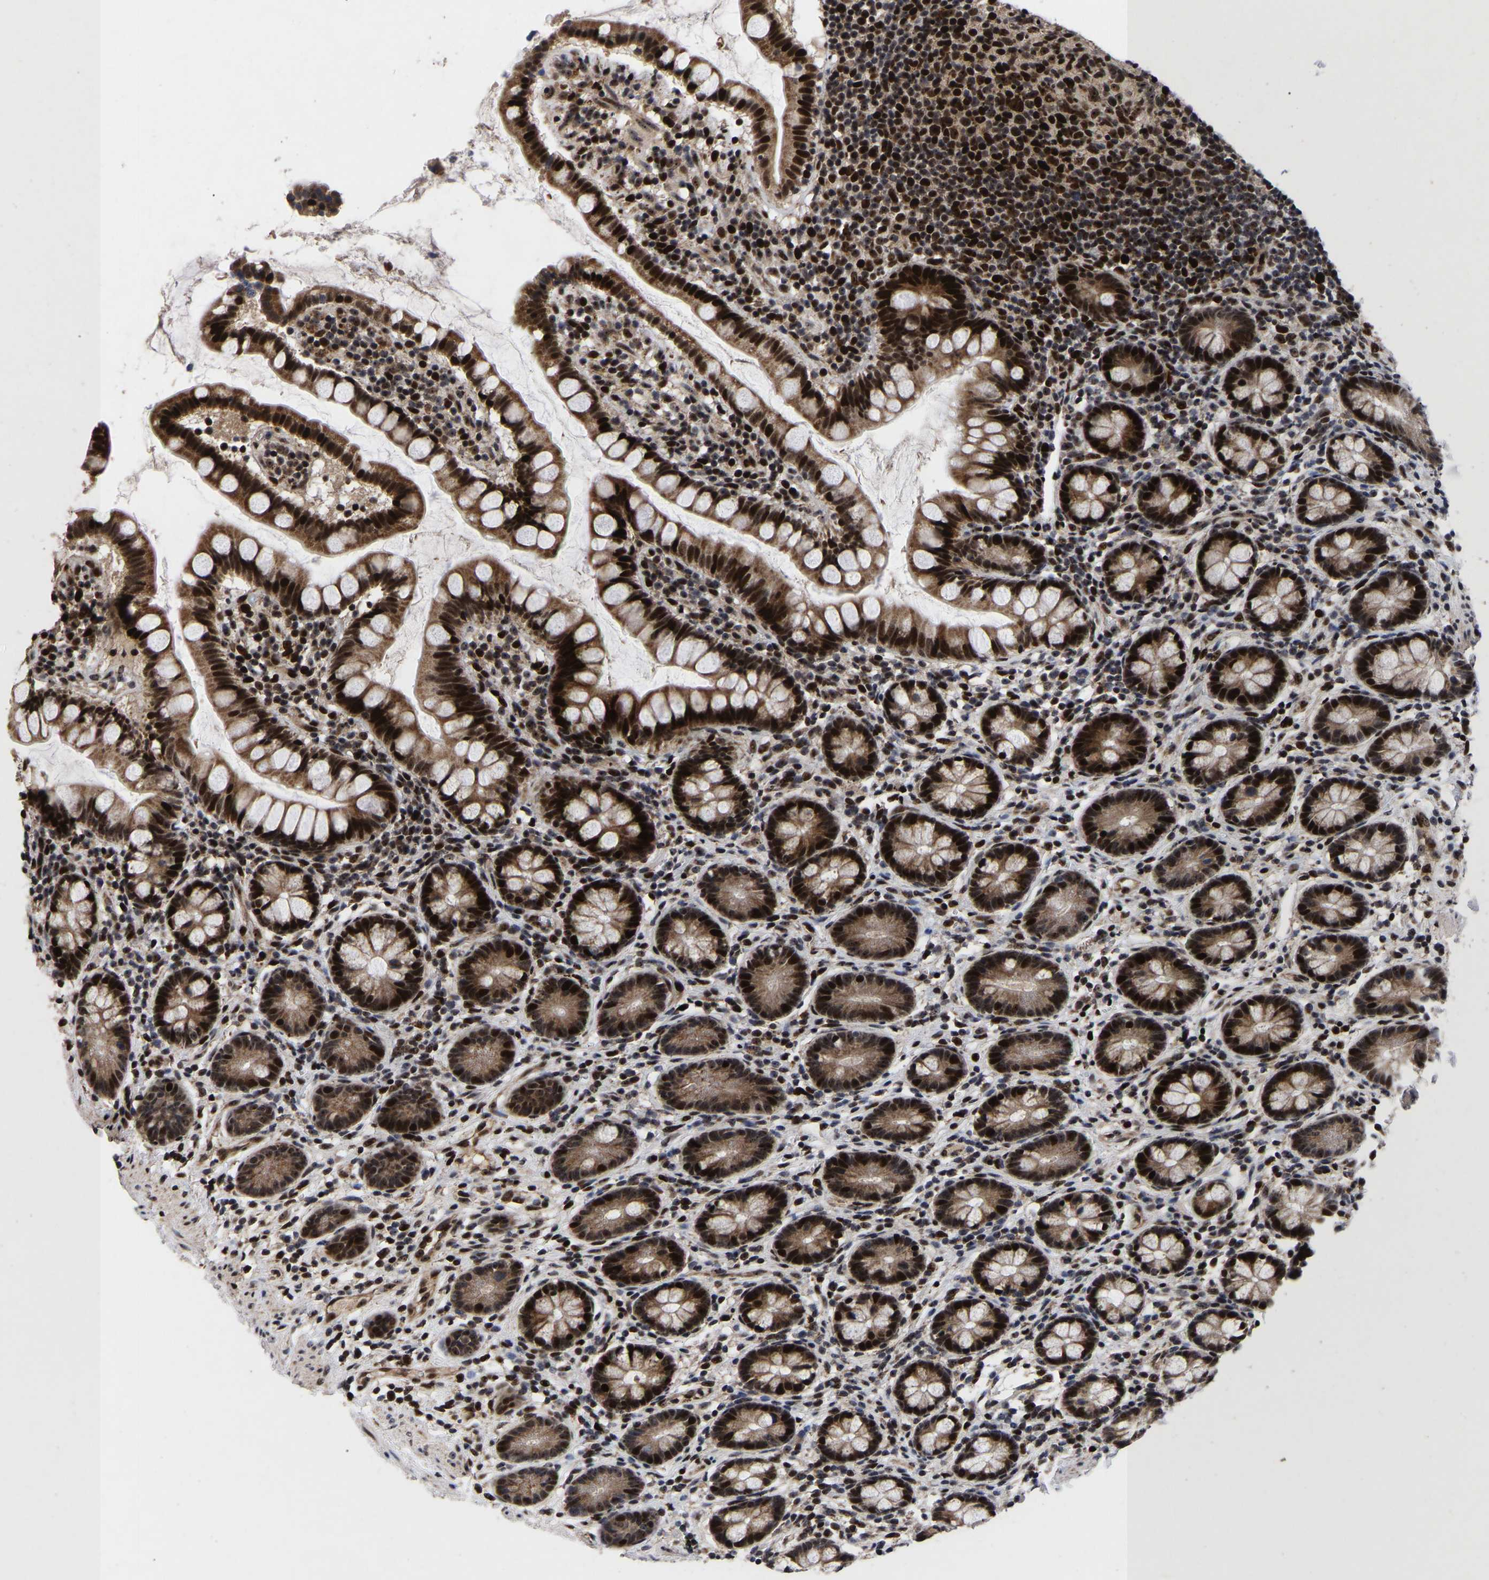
{"staining": {"intensity": "strong", "quantity": ">75%", "location": "cytoplasmic/membranous,nuclear"}, "tissue": "small intestine", "cell_type": "Glandular cells", "image_type": "normal", "snomed": [{"axis": "morphology", "description": "Normal tissue, NOS"}, {"axis": "topography", "description": "Small intestine"}], "caption": "This micrograph shows normal small intestine stained with IHC to label a protein in brown. The cytoplasmic/membranous,nuclear of glandular cells show strong positivity for the protein. Nuclei are counter-stained blue.", "gene": "JUNB", "patient": {"sex": "female", "age": 84}}